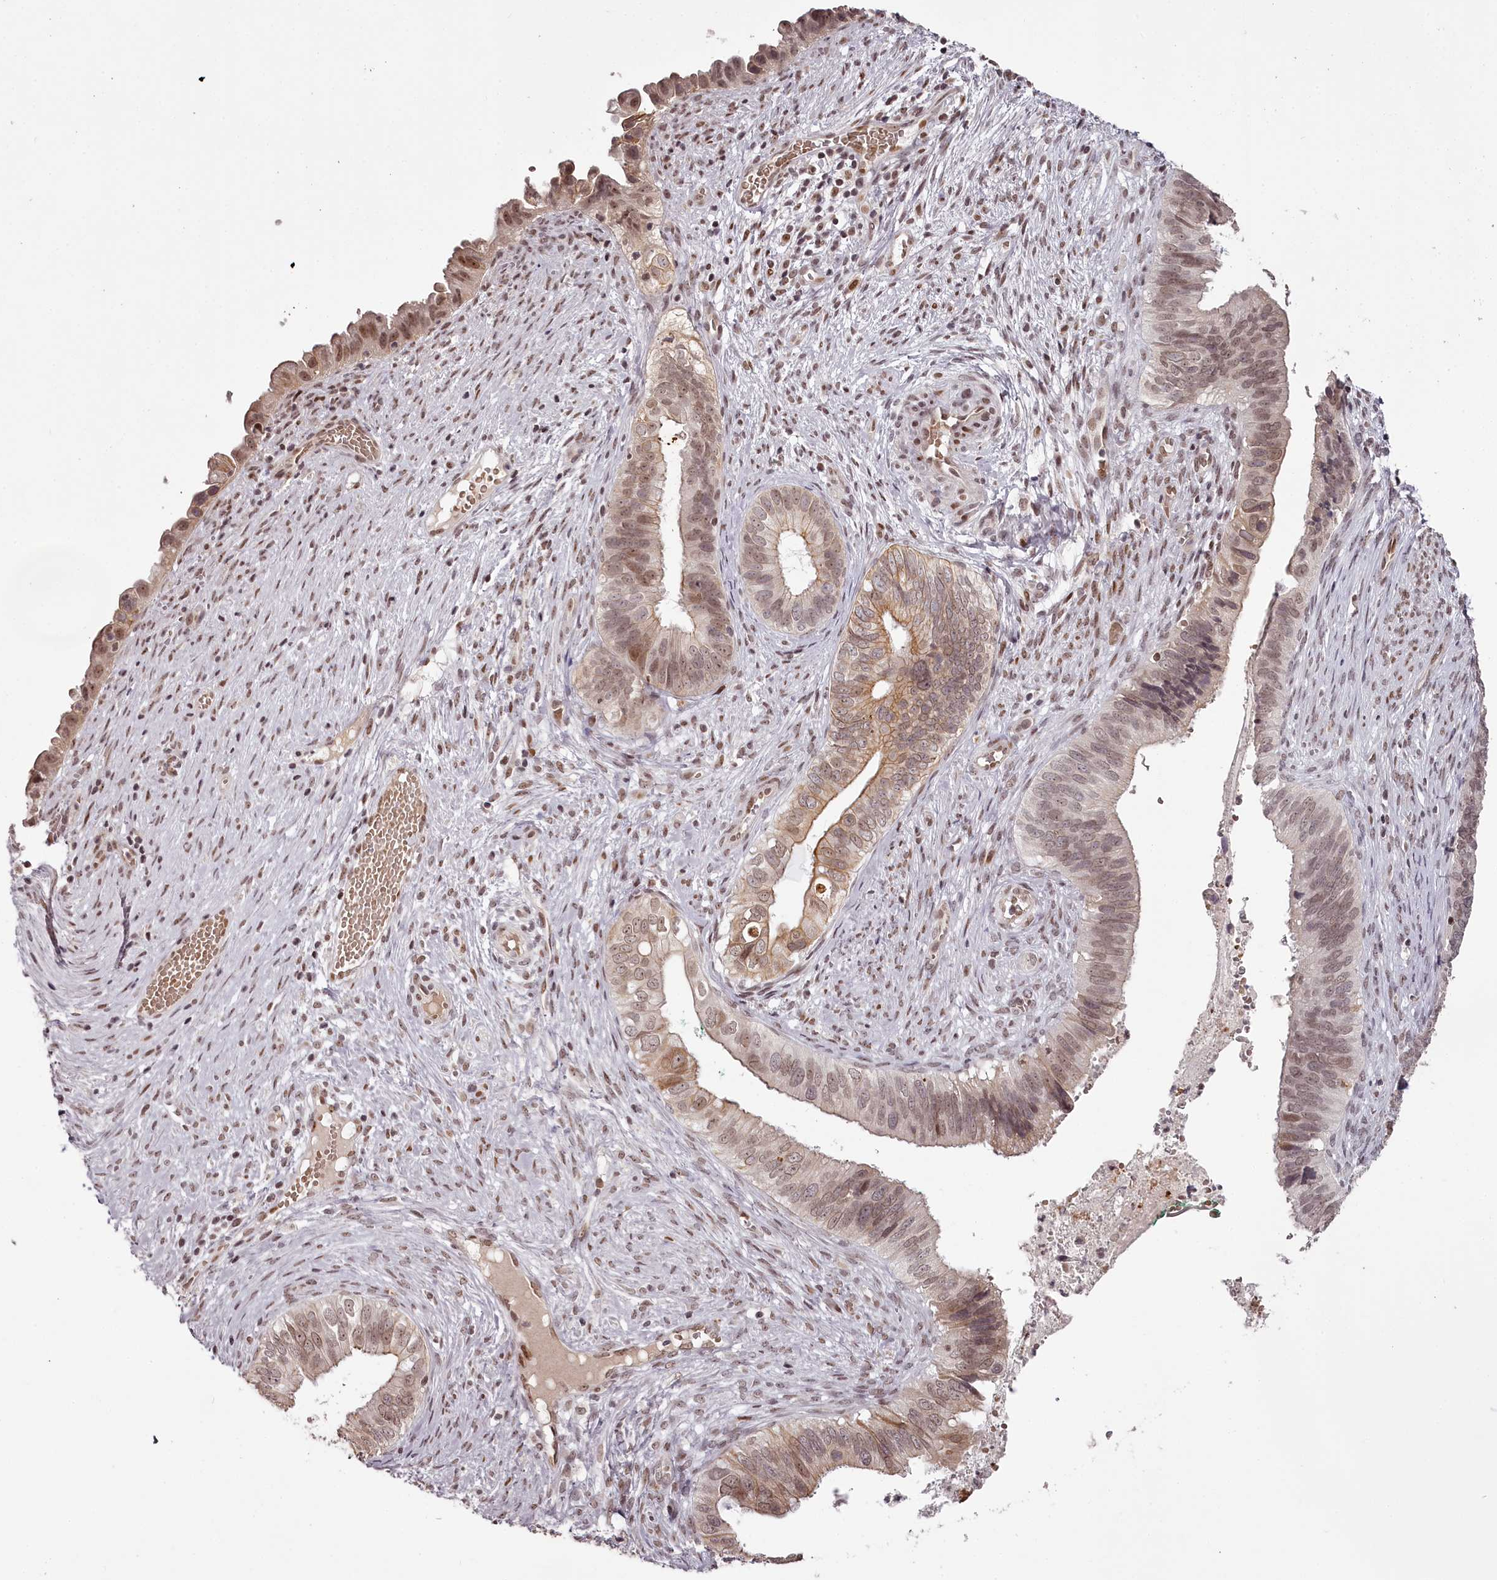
{"staining": {"intensity": "moderate", "quantity": "25%-75%", "location": "cytoplasmic/membranous,nuclear"}, "tissue": "cervical cancer", "cell_type": "Tumor cells", "image_type": "cancer", "snomed": [{"axis": "morphology", "description": "Adenocarcinoma, NOS"}, {"axis": "topography", "description": "Cervix"}], "caption": "Immunohistochemical staining of cervical cancer shows medium levels of moderate cytoplasmic/membranous and nuclear protein expression in approximately 25%-75% of tumor cells. Immunohistochemistry (ihc) stains the protein in brown and the nuclei are stained blue.", "gene": "THYN1", "patient": {"sex": "female", "age": 42}}